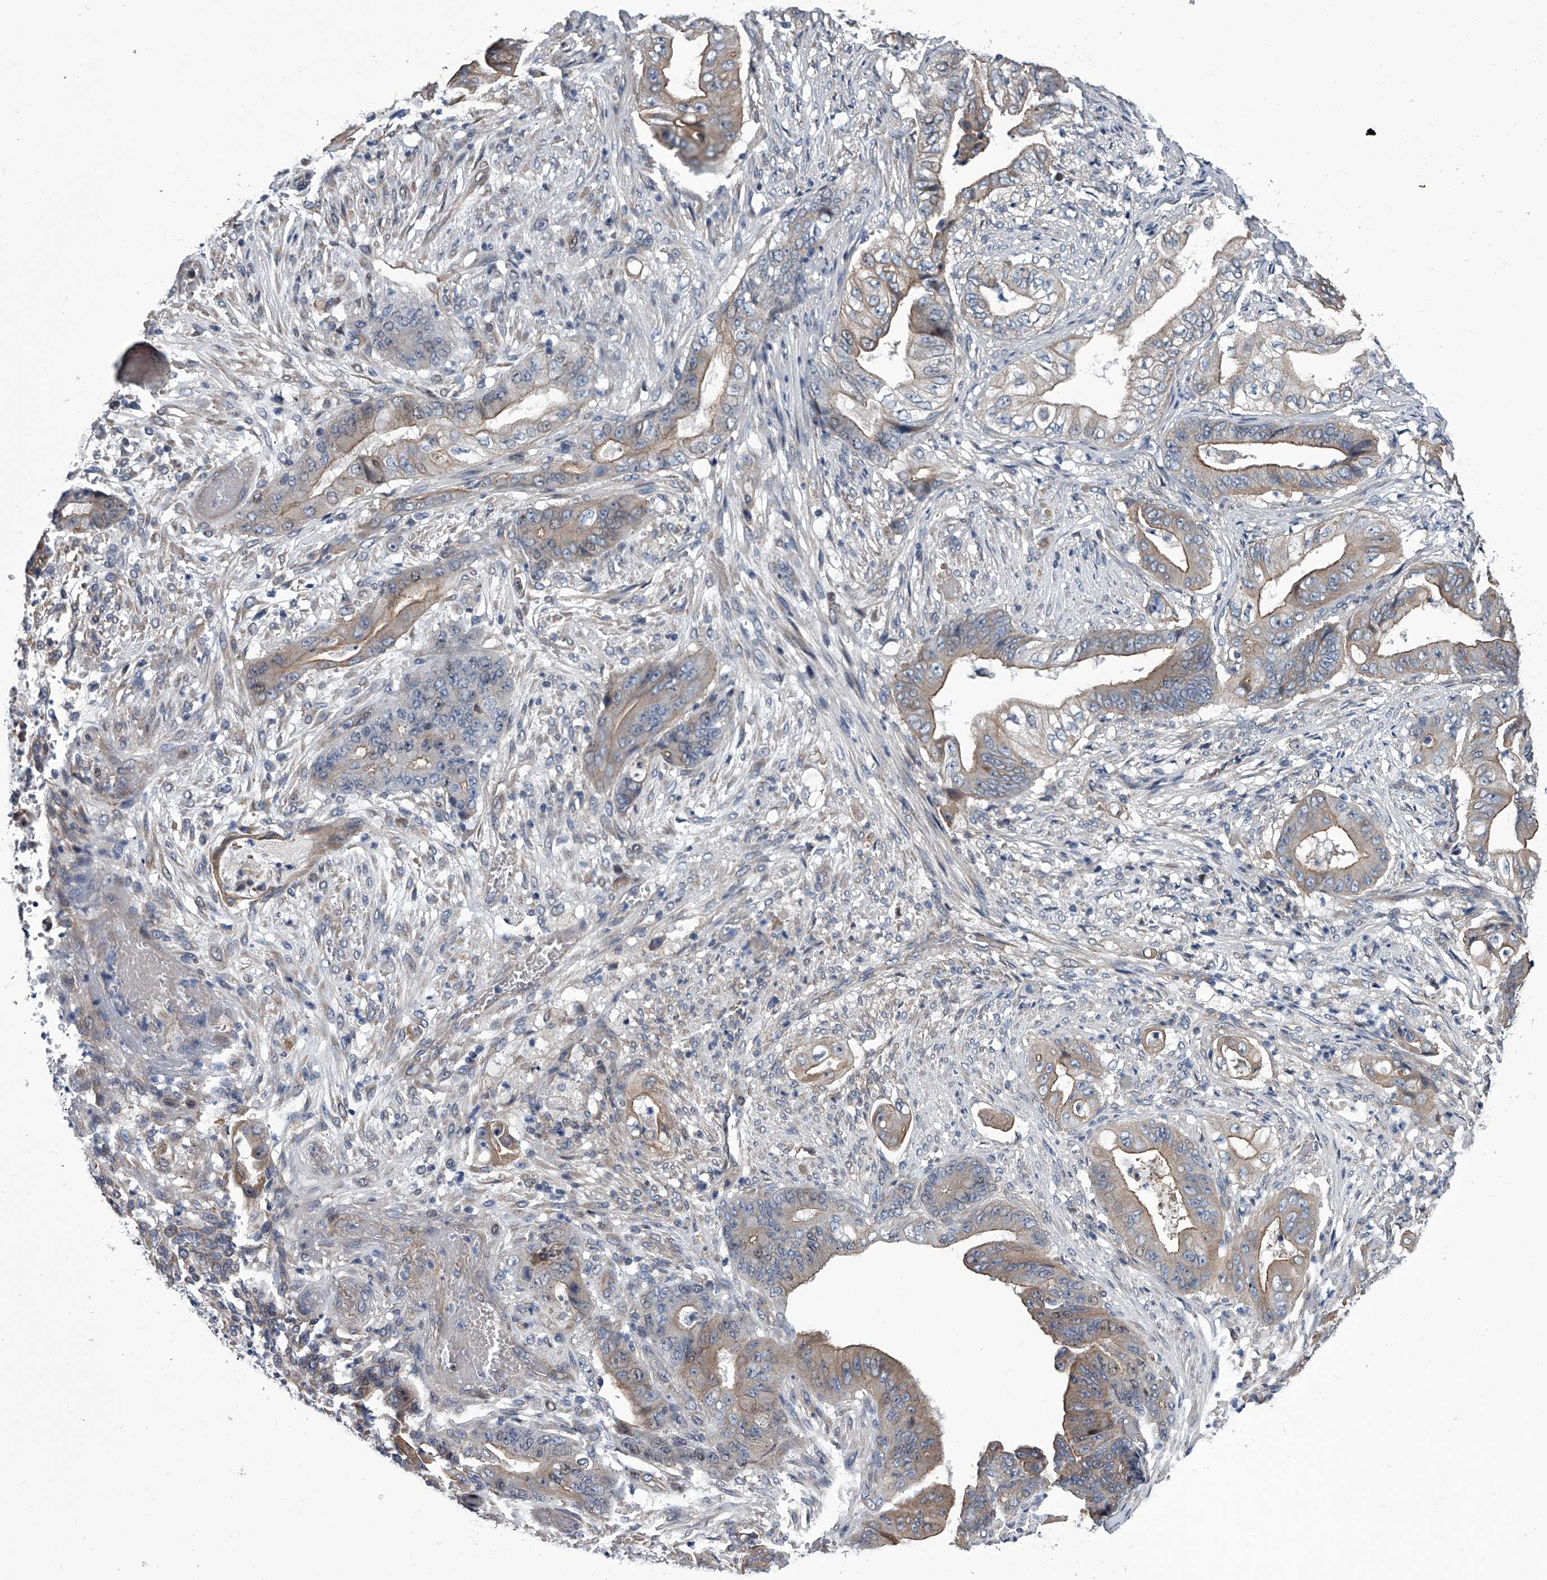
{"staining": {"intensity": "moderate", "quantity": "25%-75%", "location": "cytoplasmic/membranous"}, "tissue": "stomach cancer", "cell_type": "Tumor cells", "image_type": "cancer", "snomed": [{"axis": "morphology", "description": "Adenocarcinoma, NOS"}, {"axis": "topography", "description": "Stomach"}], "caption": "Tumor cells demonstrate medium levels of moderate cytoplasmic/membranous expression in about 25%-75% of cells in human stomach cancer.", "gene": "ABCG1", "patient": {"sex": "female", "age": 73}}